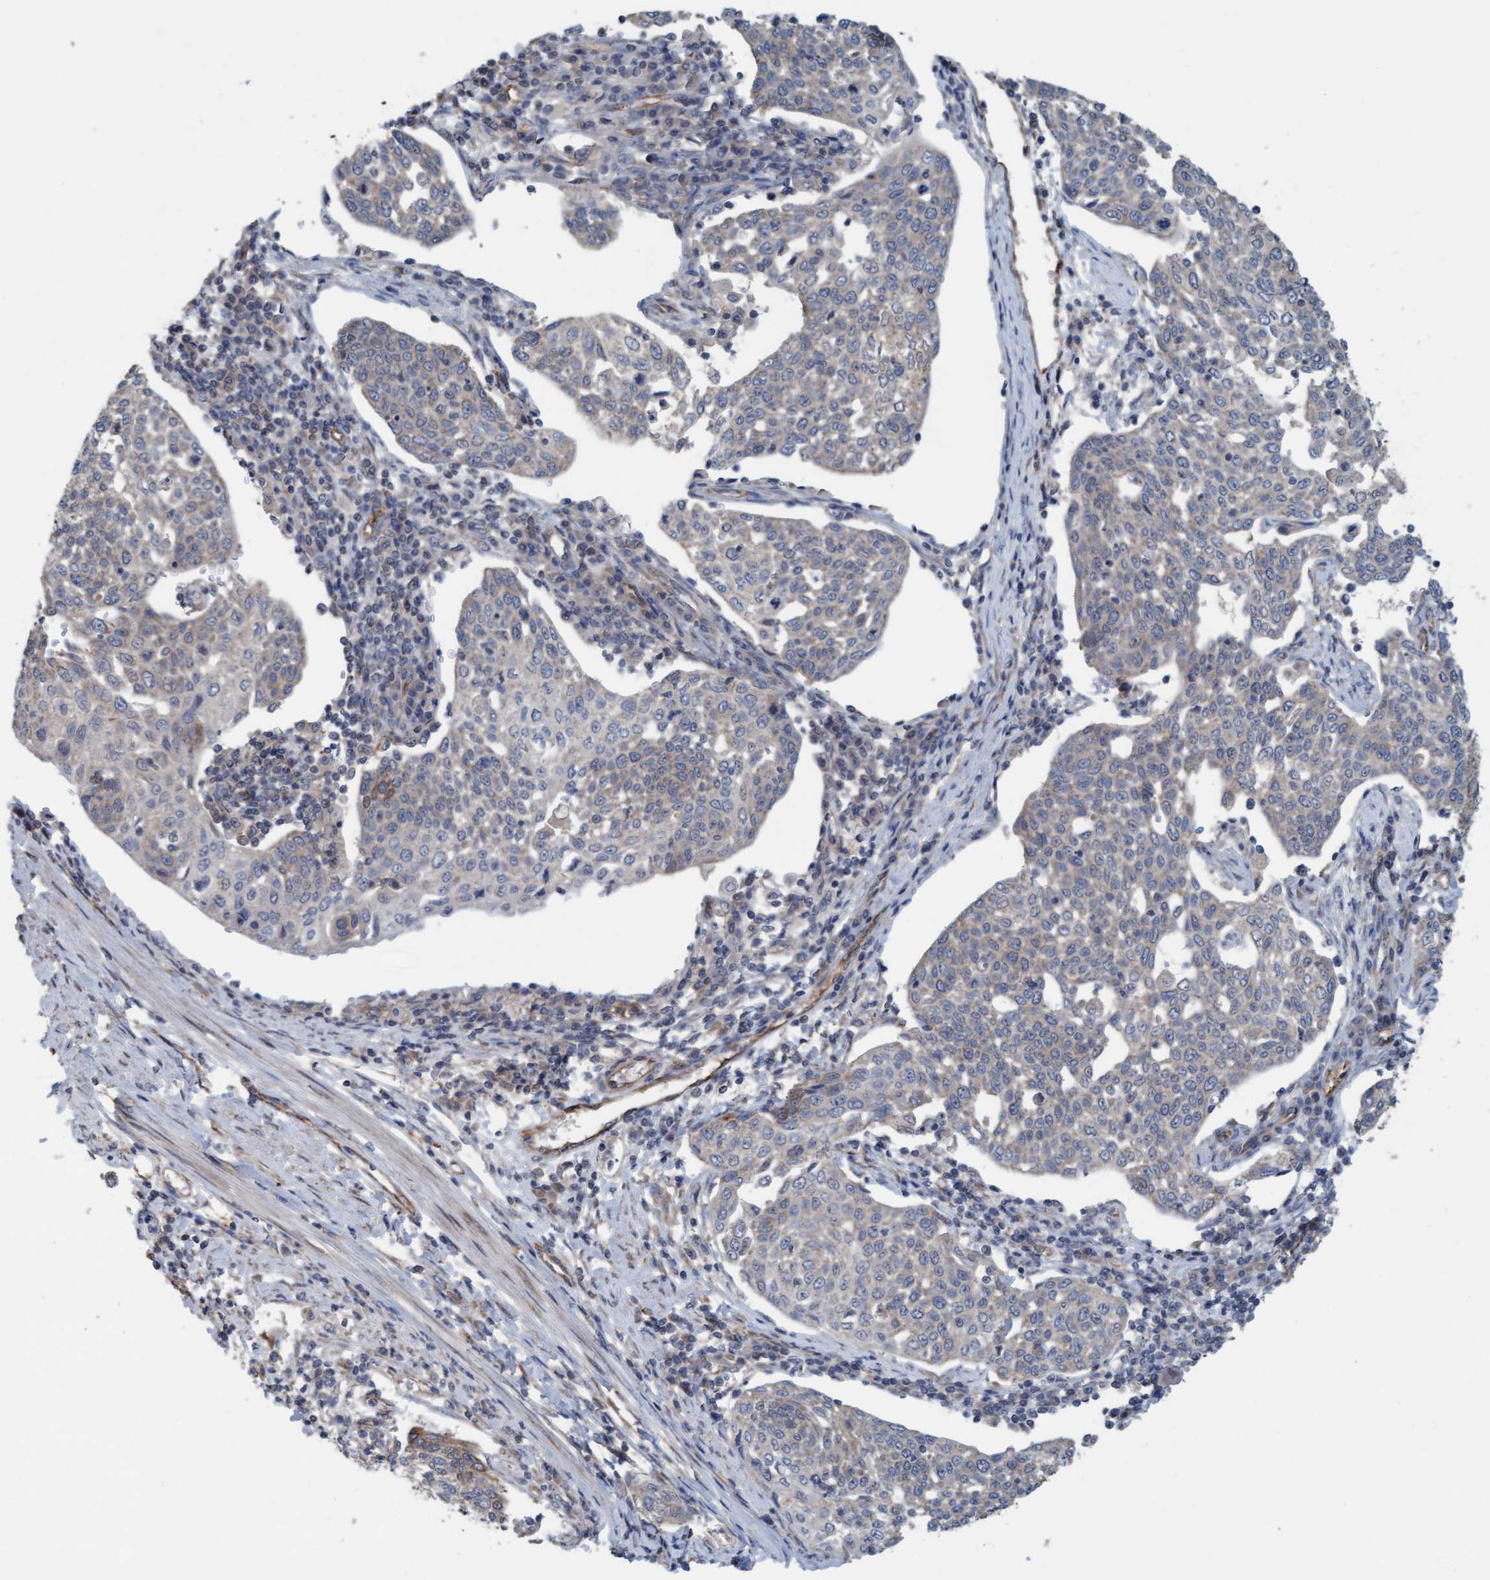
{"staining": {"intensity": "negative", "quantity": "none", "location": "none"}, "tissue": "cervical cancer", "cell_type": "Tumor cells", "image_type": "cancer", "snomed": [{"axis": "morphology", "description": "Squamous cell carcinoma, NOS"}, {"axis": "topography", "description": "Cervix"}], "caption": "Immunohistochemical staining of squamous cell carcinoma (cervical) demonstrates no significant staining in tumor cells.", "gene": "ZNF566", "patient": {"sex": "female", "age": 34}}